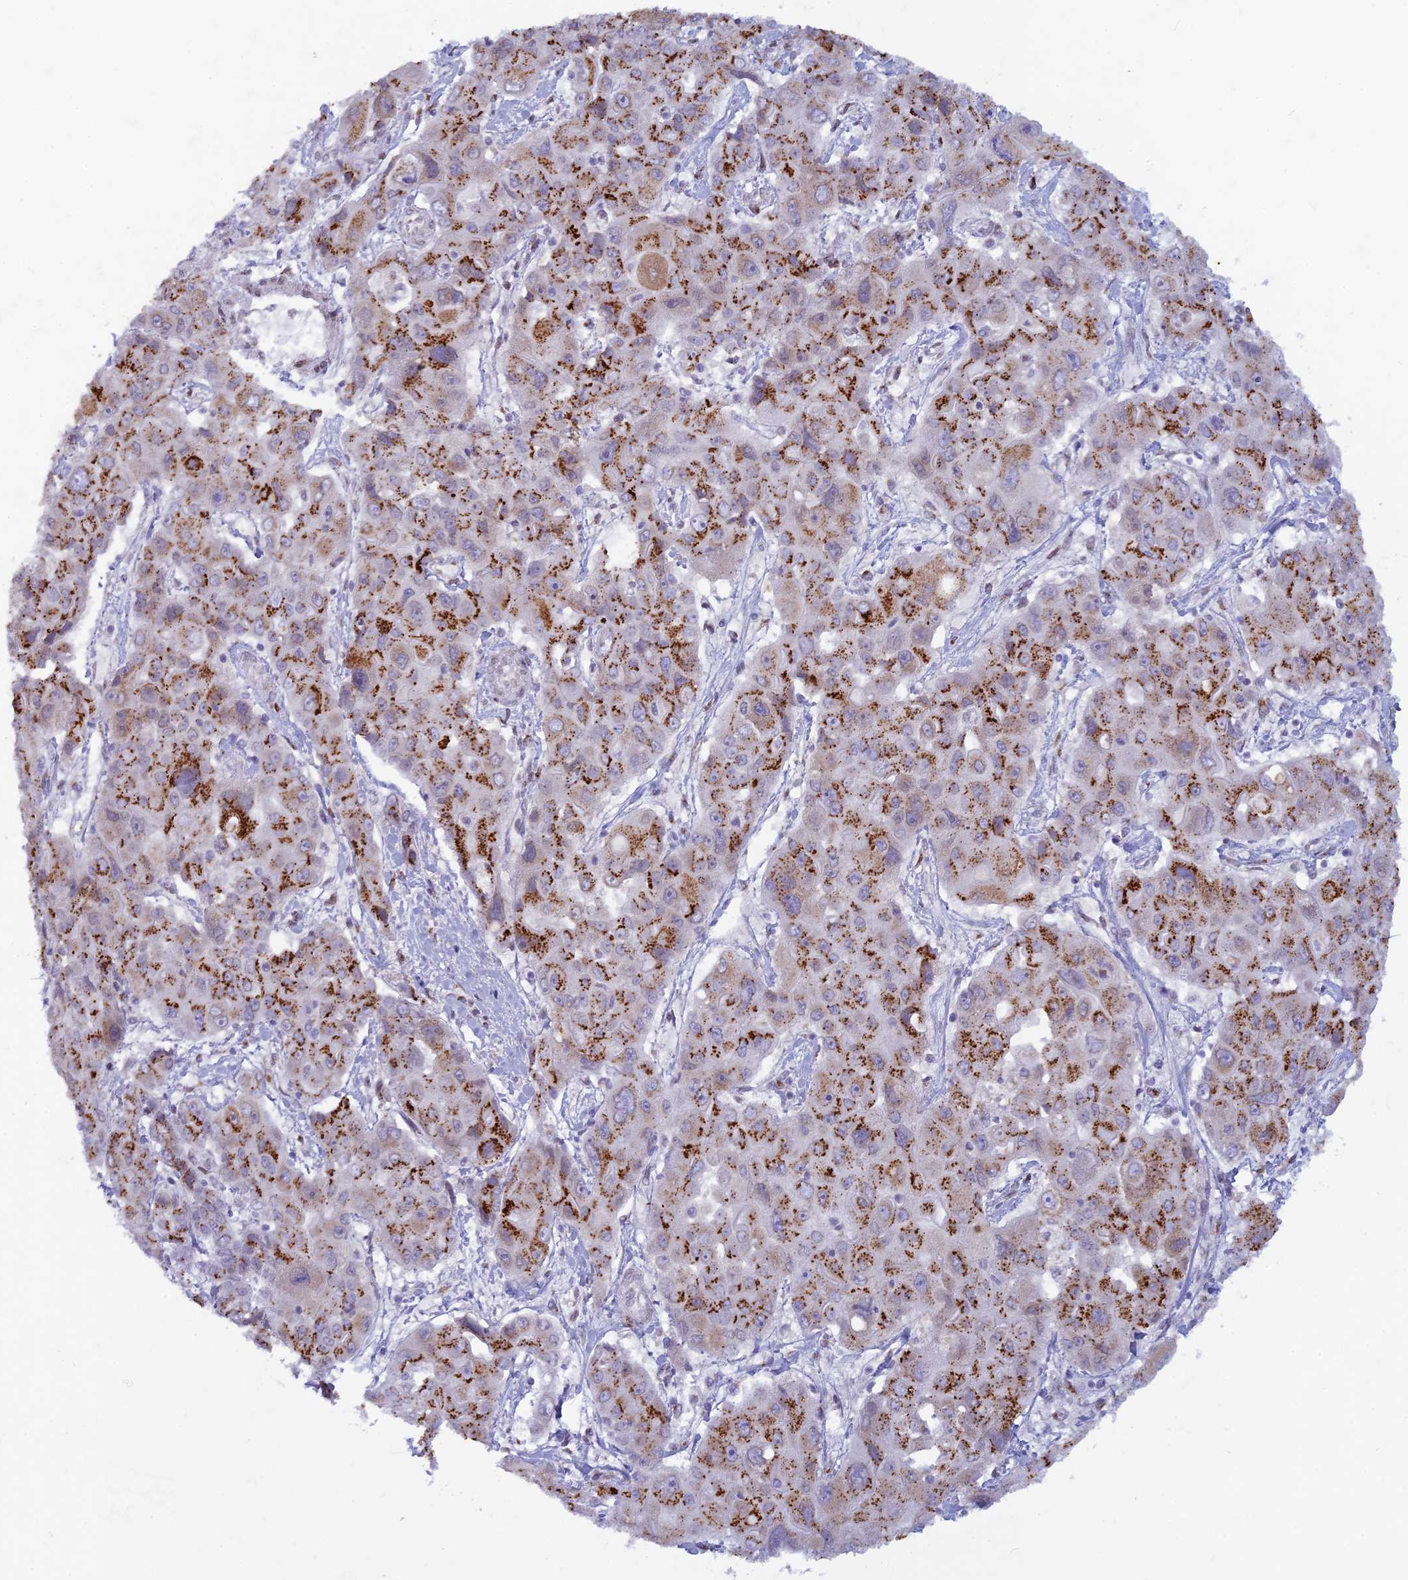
{"staining": {"intensity": "strong", "quantity": ">75%", "location": "cytoplasmic/membranous"}, "tissue": "liver cancer", "cell_type": "Tumor cells", "image_type": "cancer", "snomed": [{"axis": "morphology", "description": "Cholangiocarcinoma"}, {"axis": "topography", "description": "Liver"}], "caption": "High-magnification brightfield microscopy of liver cancer stained with DAB (brown) and counterstained with hematoxylin (blue). tumor cells exhibit strong cytoplasmic/membranous expression is appreciated in about>75% of cells. (Brightfield microscopy of DAB IHC at high magnification).", "gene": "FAM3C", "patient": {"sex": "male", "age": 67}}